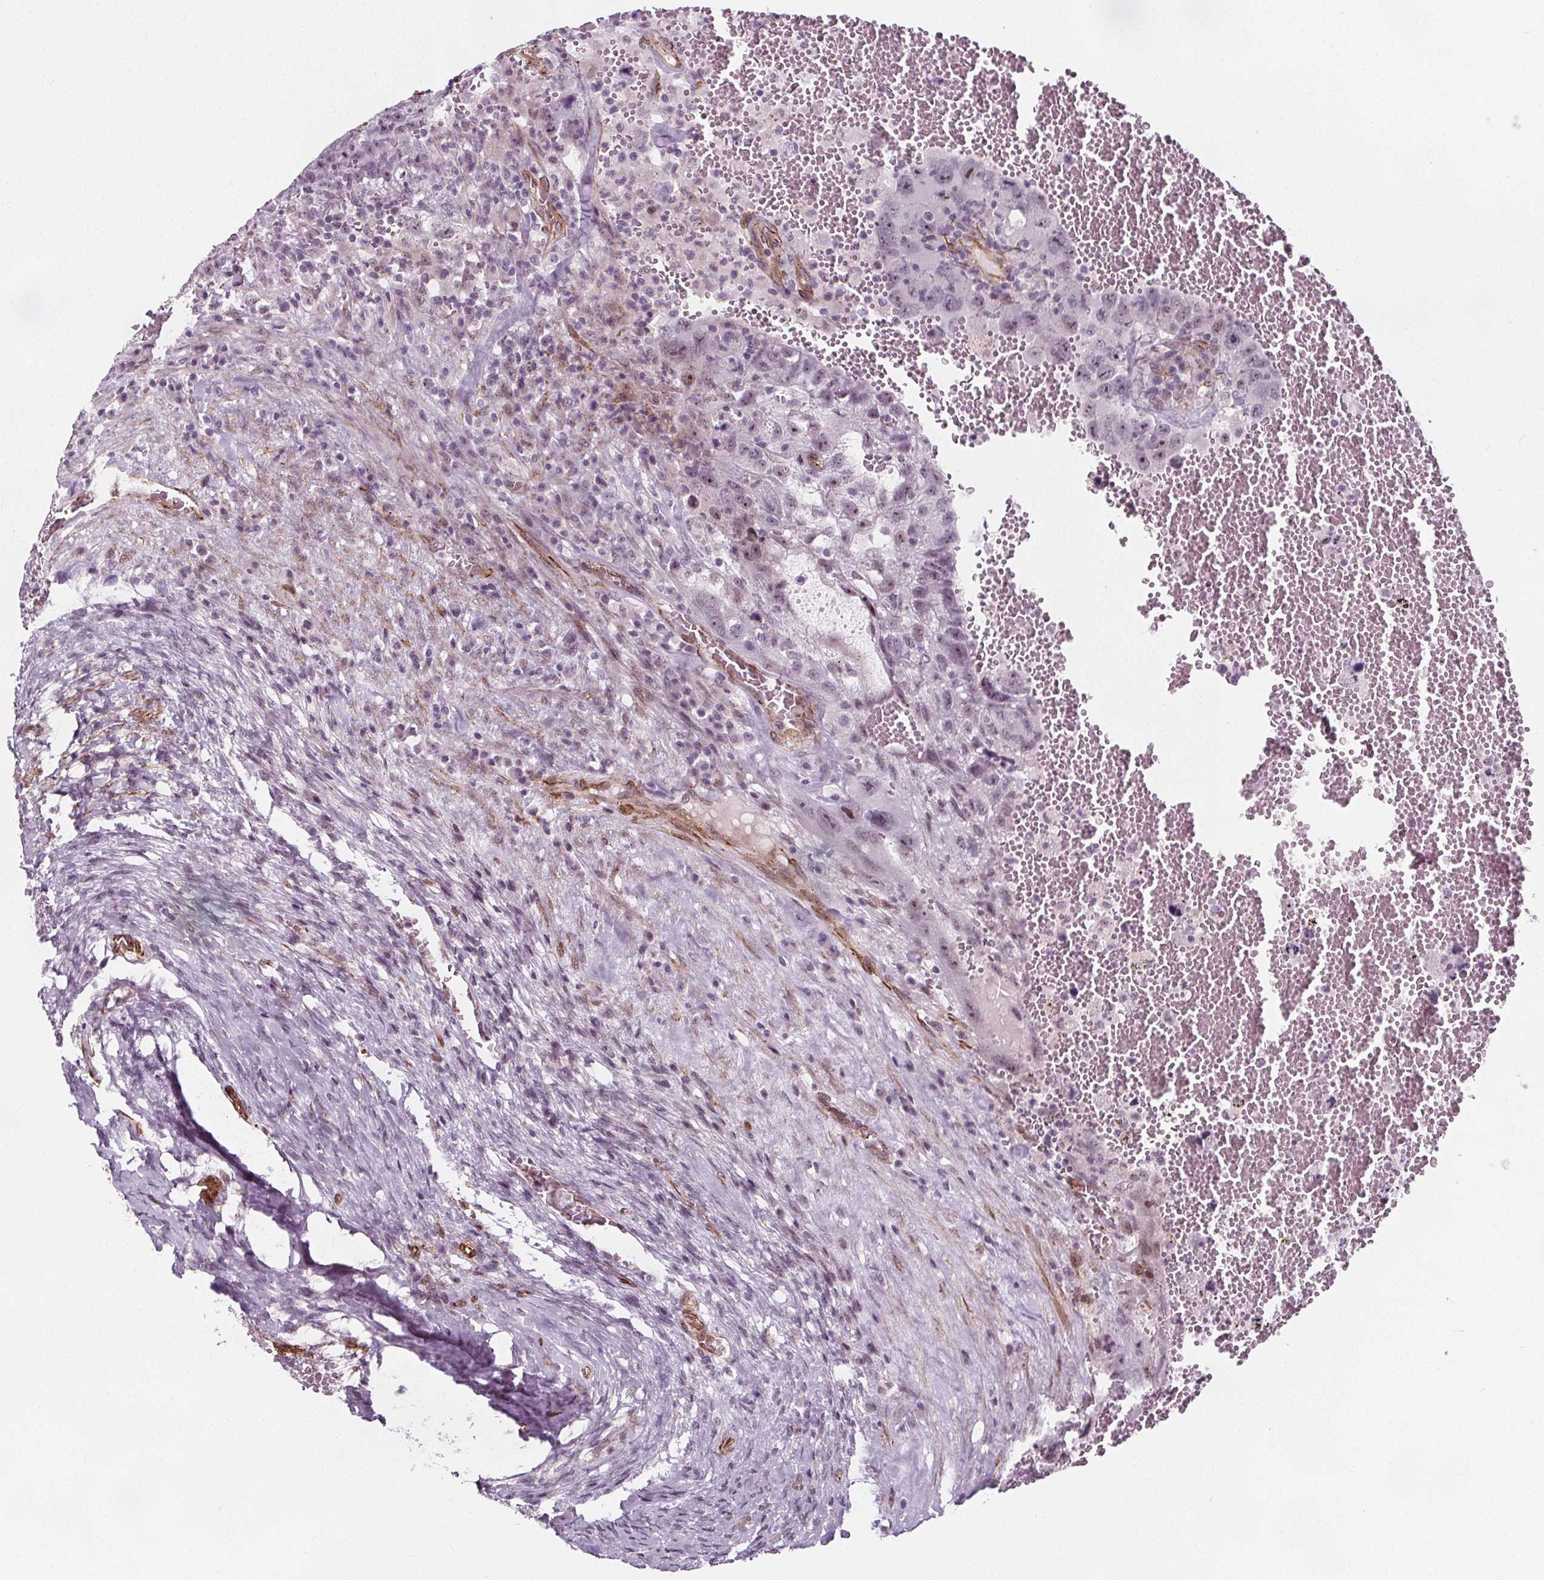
{"staining": {"intensity": "weak", "quantity": "25%-75%", "location": "nuclear"}, "tissue": "testis cancer", "cell_type": "Tumor cells", "image_type": "cancer", "snomed": [{"axis": "morphology", "description": "Carcinoma, Embryonal, NOS"}, {"axis": "topography", "description": "Testis"}], "caption": "Testis embryonal carcinoma stained for a protein demonstrates weak nuclear positivity in tumor cells.", "gene": "HAS1", "patient": {"sex": "male", "age": 26}}